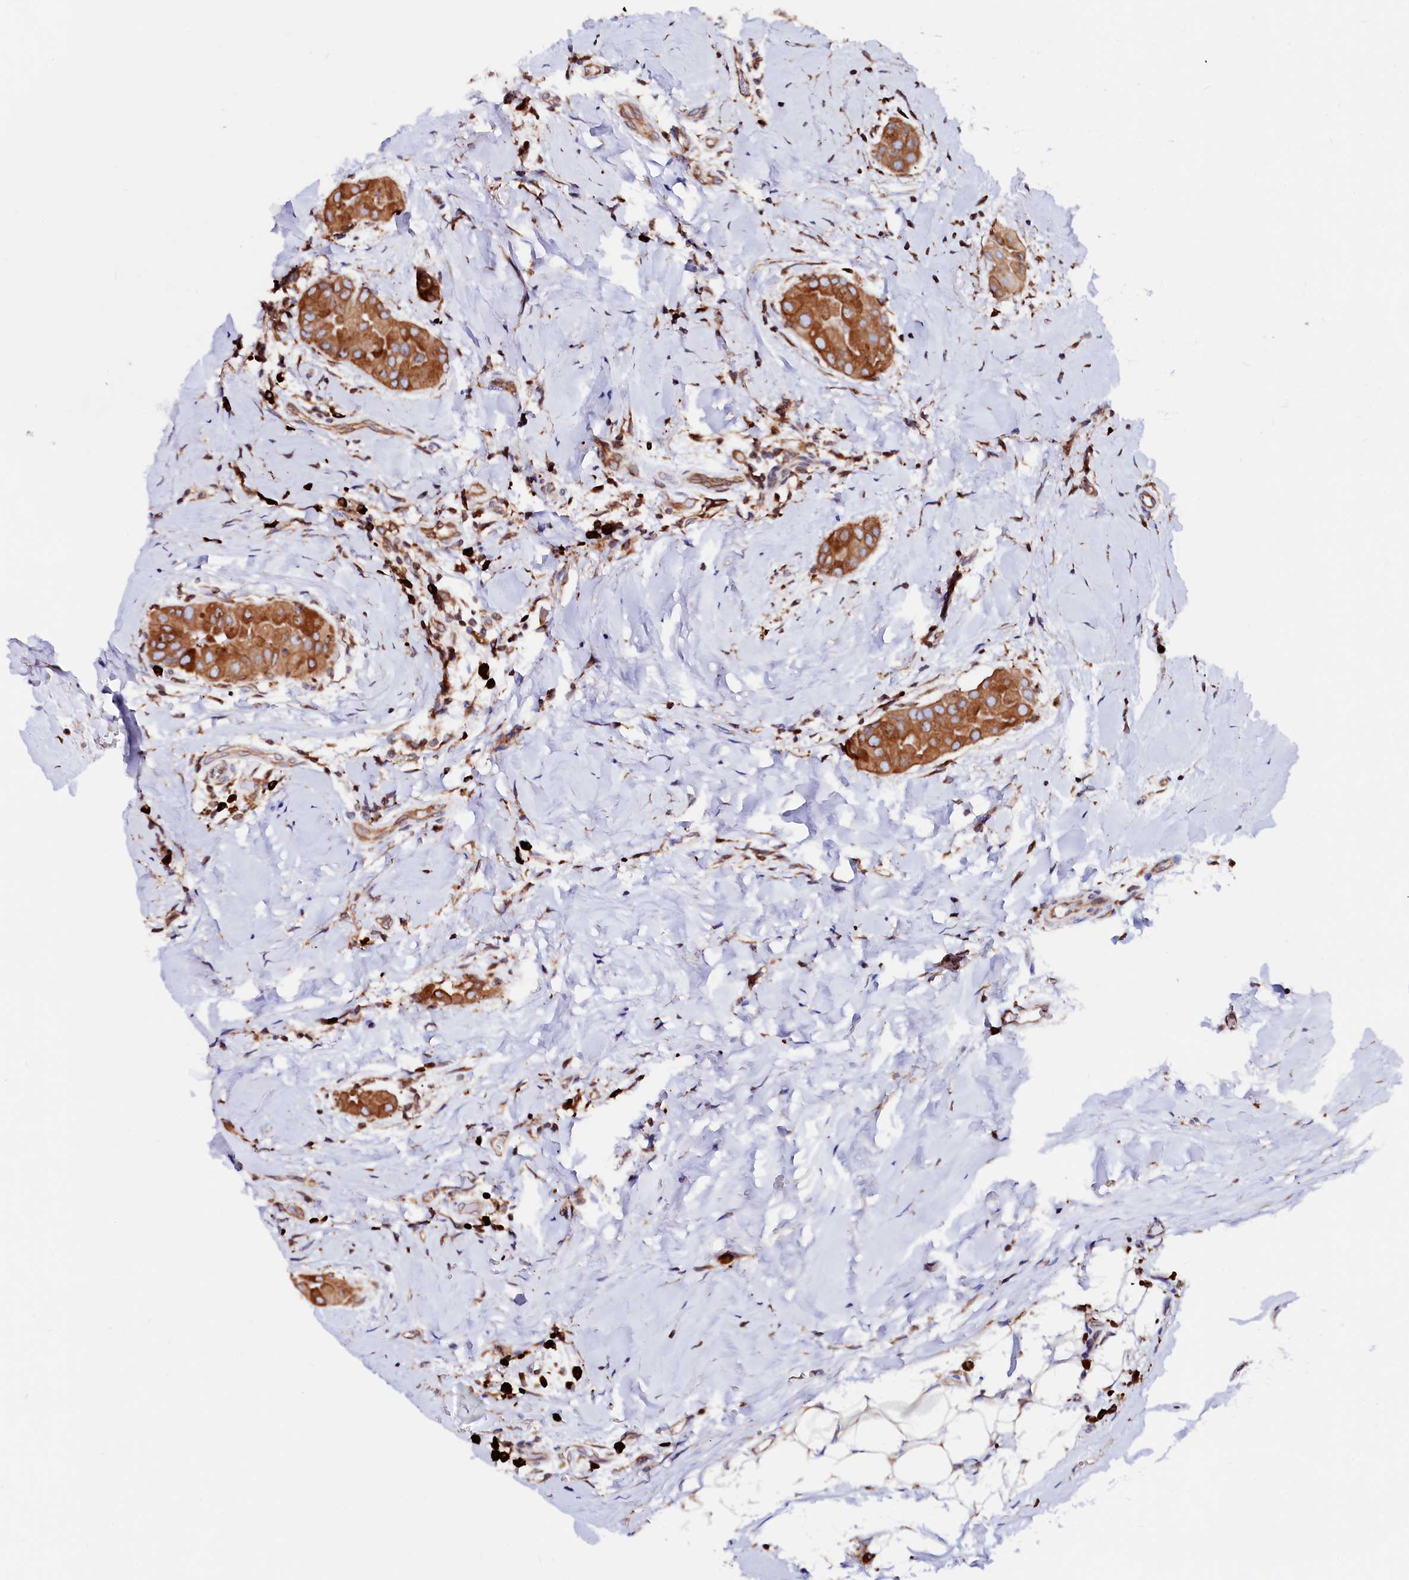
{"staining": {"intensity": "strong", "quantity": ">75%", "location": "cytoplasmic/membranous"}, "tissue": "thyroid cancer", "cell_type": "Tumor cells", "image_type": "cancer", "snomed": [{"axis": "morphology", "description": "Papillary adenocarcinoma, NOS"}, {"axis": "topography", "description": "Thyroid gland"}], "caption": "Protein staining displays strong cytoplasmic/membranous staining in approximately >75% of tumor cells in papillary adenocarcinoma (thyroid).", "gene": "DERL1", "patient": {"sex": "male", "age": 33}}